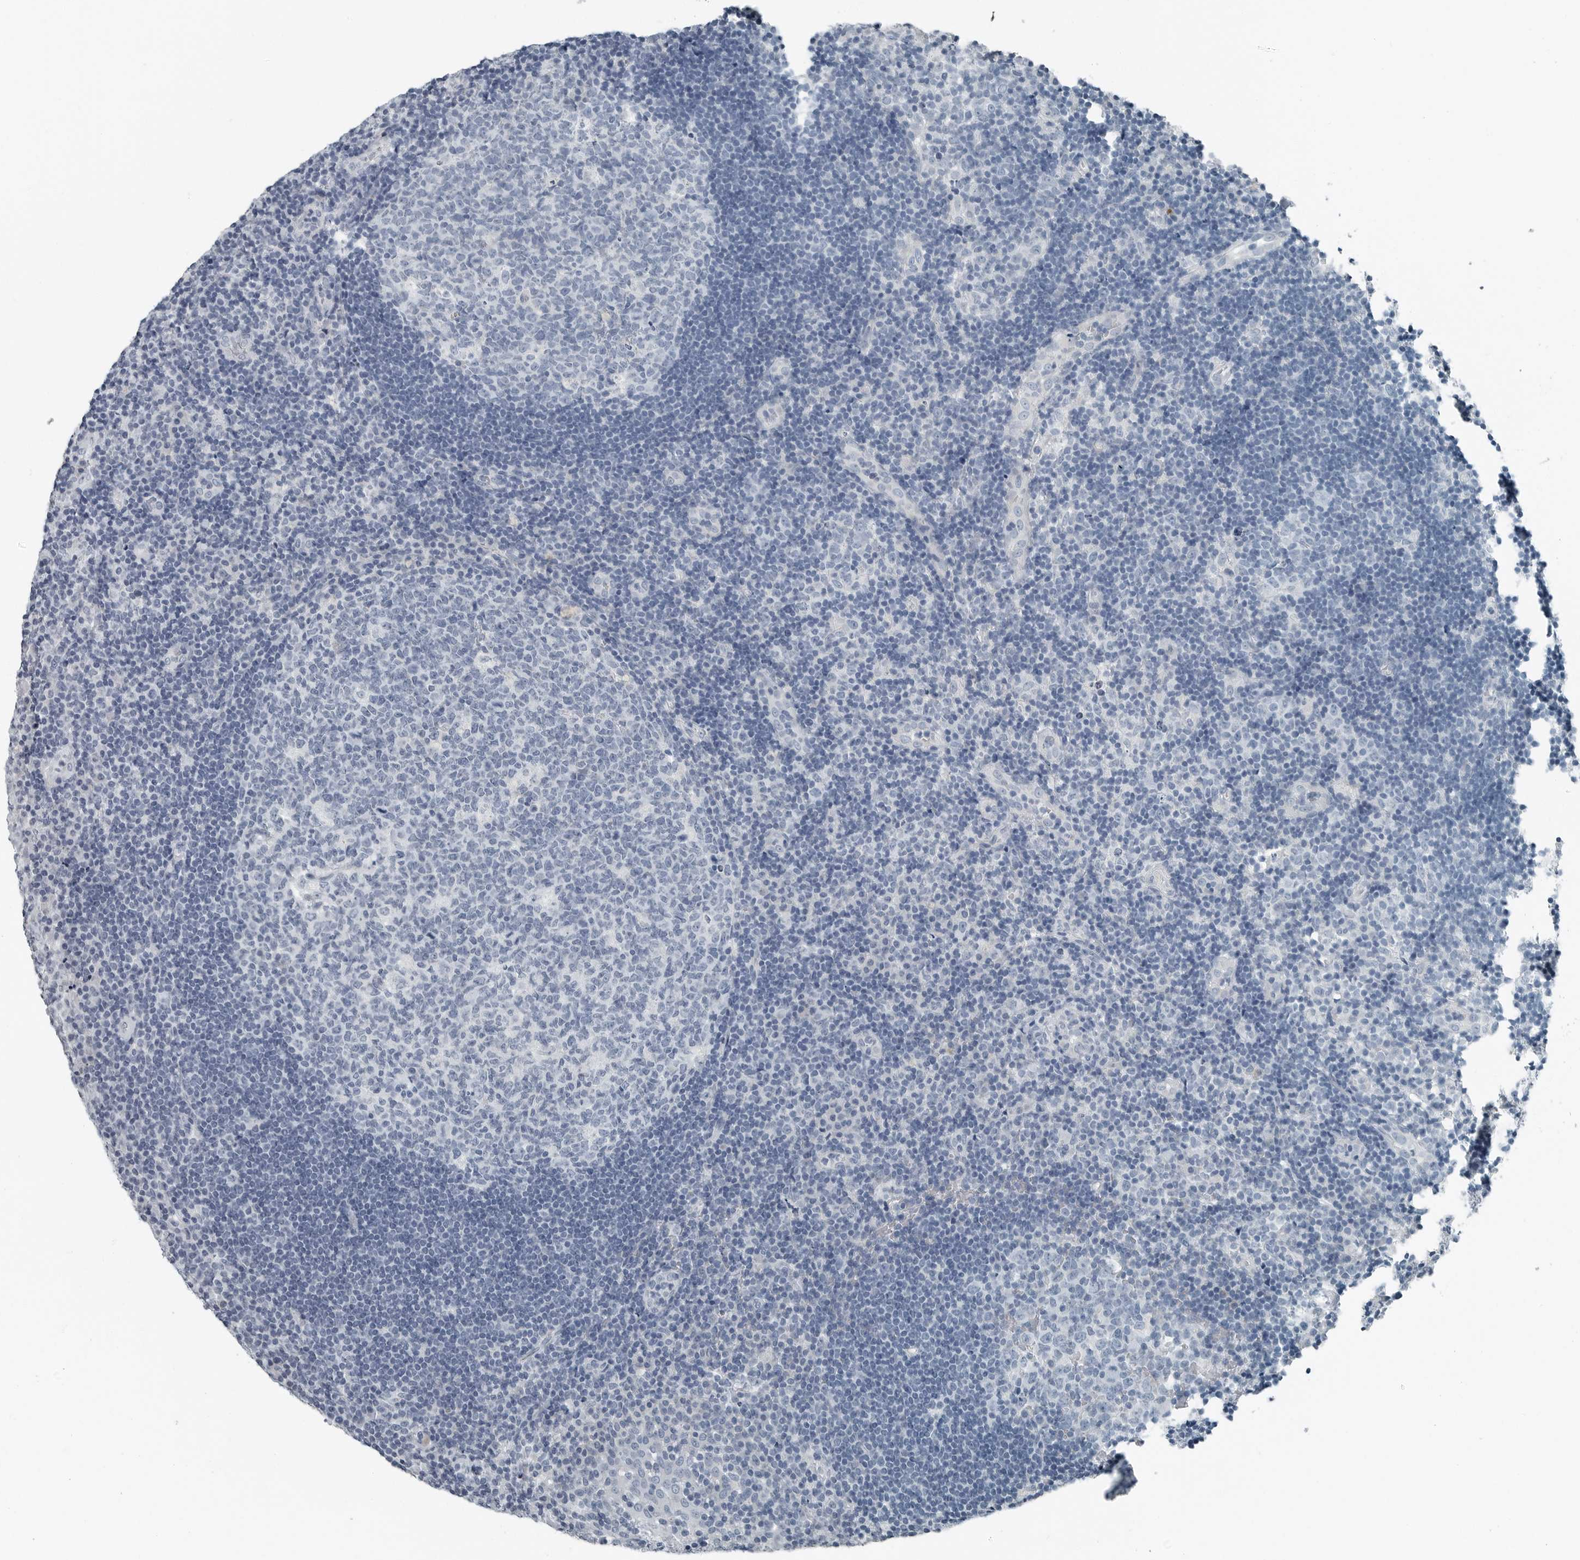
{"staining": {"intensity": "negative", "quantity": "none", "location": "none"}, "tissue": "tonsil", "cell_type": "Germinal center cells", "image_type": "normal", "snomed": [{"axis": "morphology", "description": "Normal tissue, NOS"}, {"axis": "topography", "description": "Tonsil"}], "caption": "Human tonsil stained for a protein using IHC displays no staining in germinal center cells.", "gene": "ZPBP2", "patient": {"sex": "female", "age": 40}}